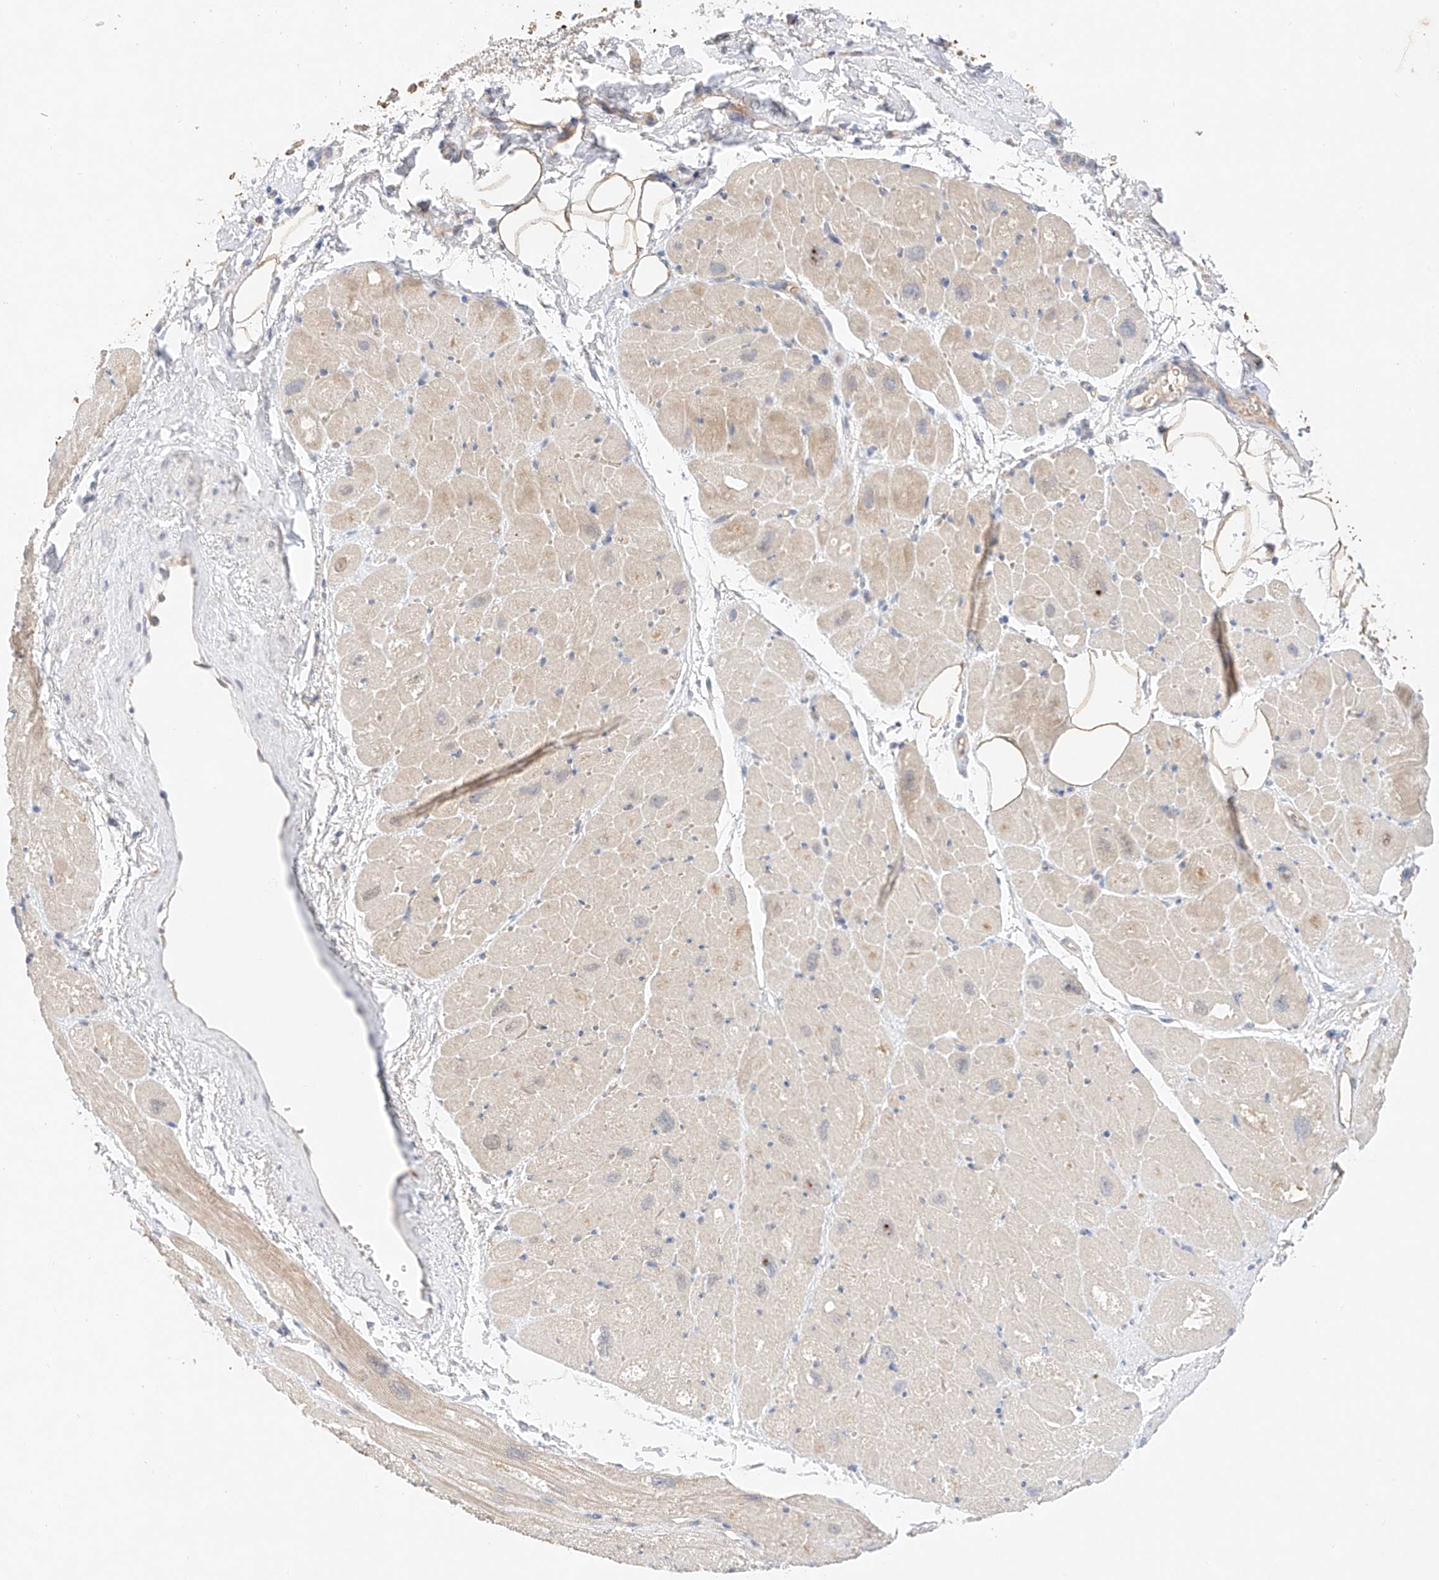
{"staining": {"intensity": "negative", "quantity": "none", "location": "none"}, "tissue": "heart muscle", "cell_type": "Cardiomyocytes", "image_type": "normal", "snomed": [{"axis": "morphology", "description": "Normal tissue, NOS"}, {"axis": "topography", "description": "Heart"}], "caption": "A high-resolution micrograph shows immunohistochemistry staining of unremarkable heart muscle, which demonstrates no significant staining in cardiomyocytes.", "gene": "IL22RA2", "patient": {"sex": "male", "age": 50}}